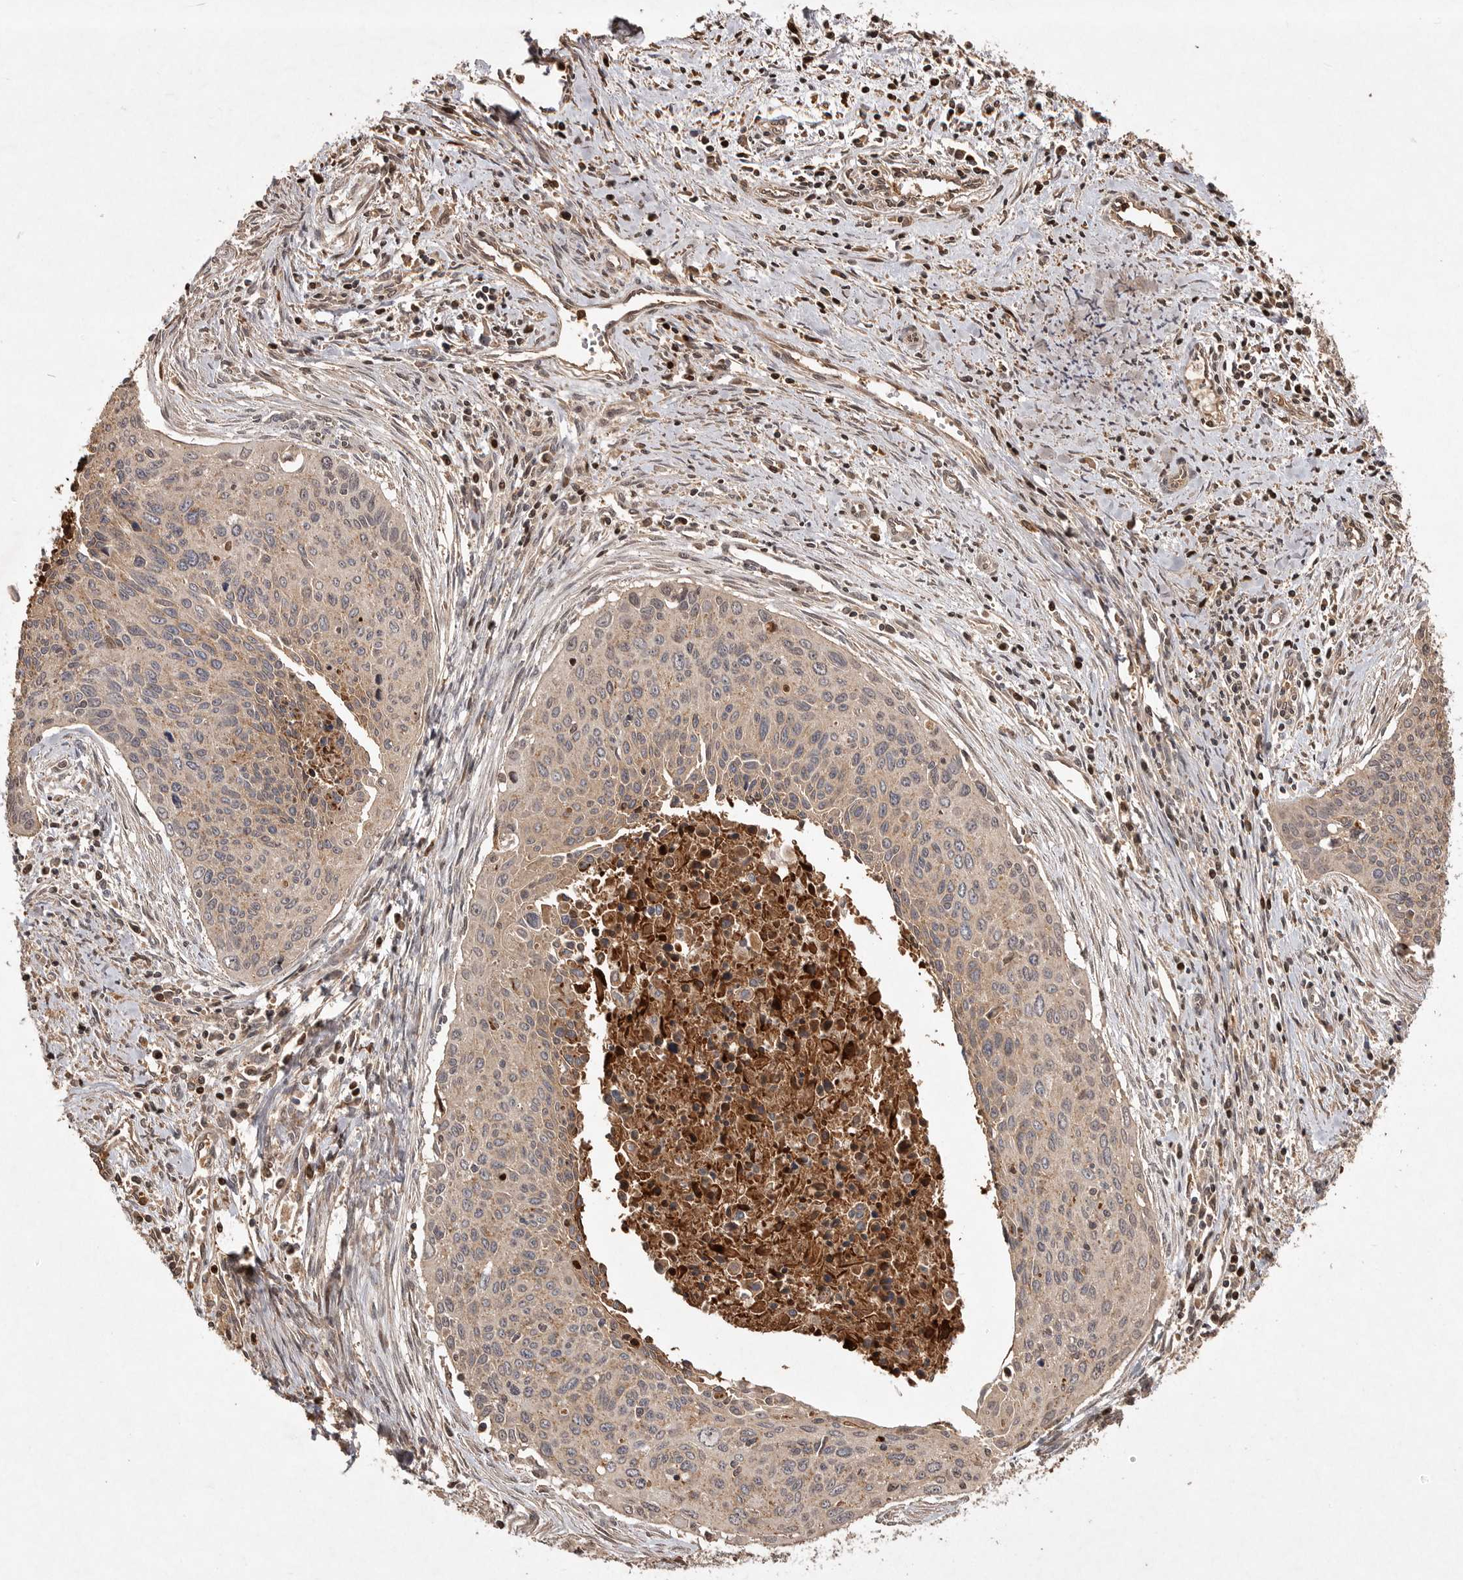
{"staining": {"intensity": "weak", "quantity": "<25%", "location": "cytoplasmic/membranous"}, "tissue": "cervical cancer", "cell_type": "Tumor cells", "image_type": "cancer", "snomed": [{"axis": "morphology", "description": "Squamous cell carcinoma, NOS"}, {"axis": "topography", "description": "Cervix"}], "caption": "Immunohistochemistry (IHC) histopathology image of human cervical cancer (squamous cell carcinoma) stained for a protein (brown), which displays no staining in tumor cells.", "gene": "VN1R4", "patient": {"sex": "female", "age": 55}}